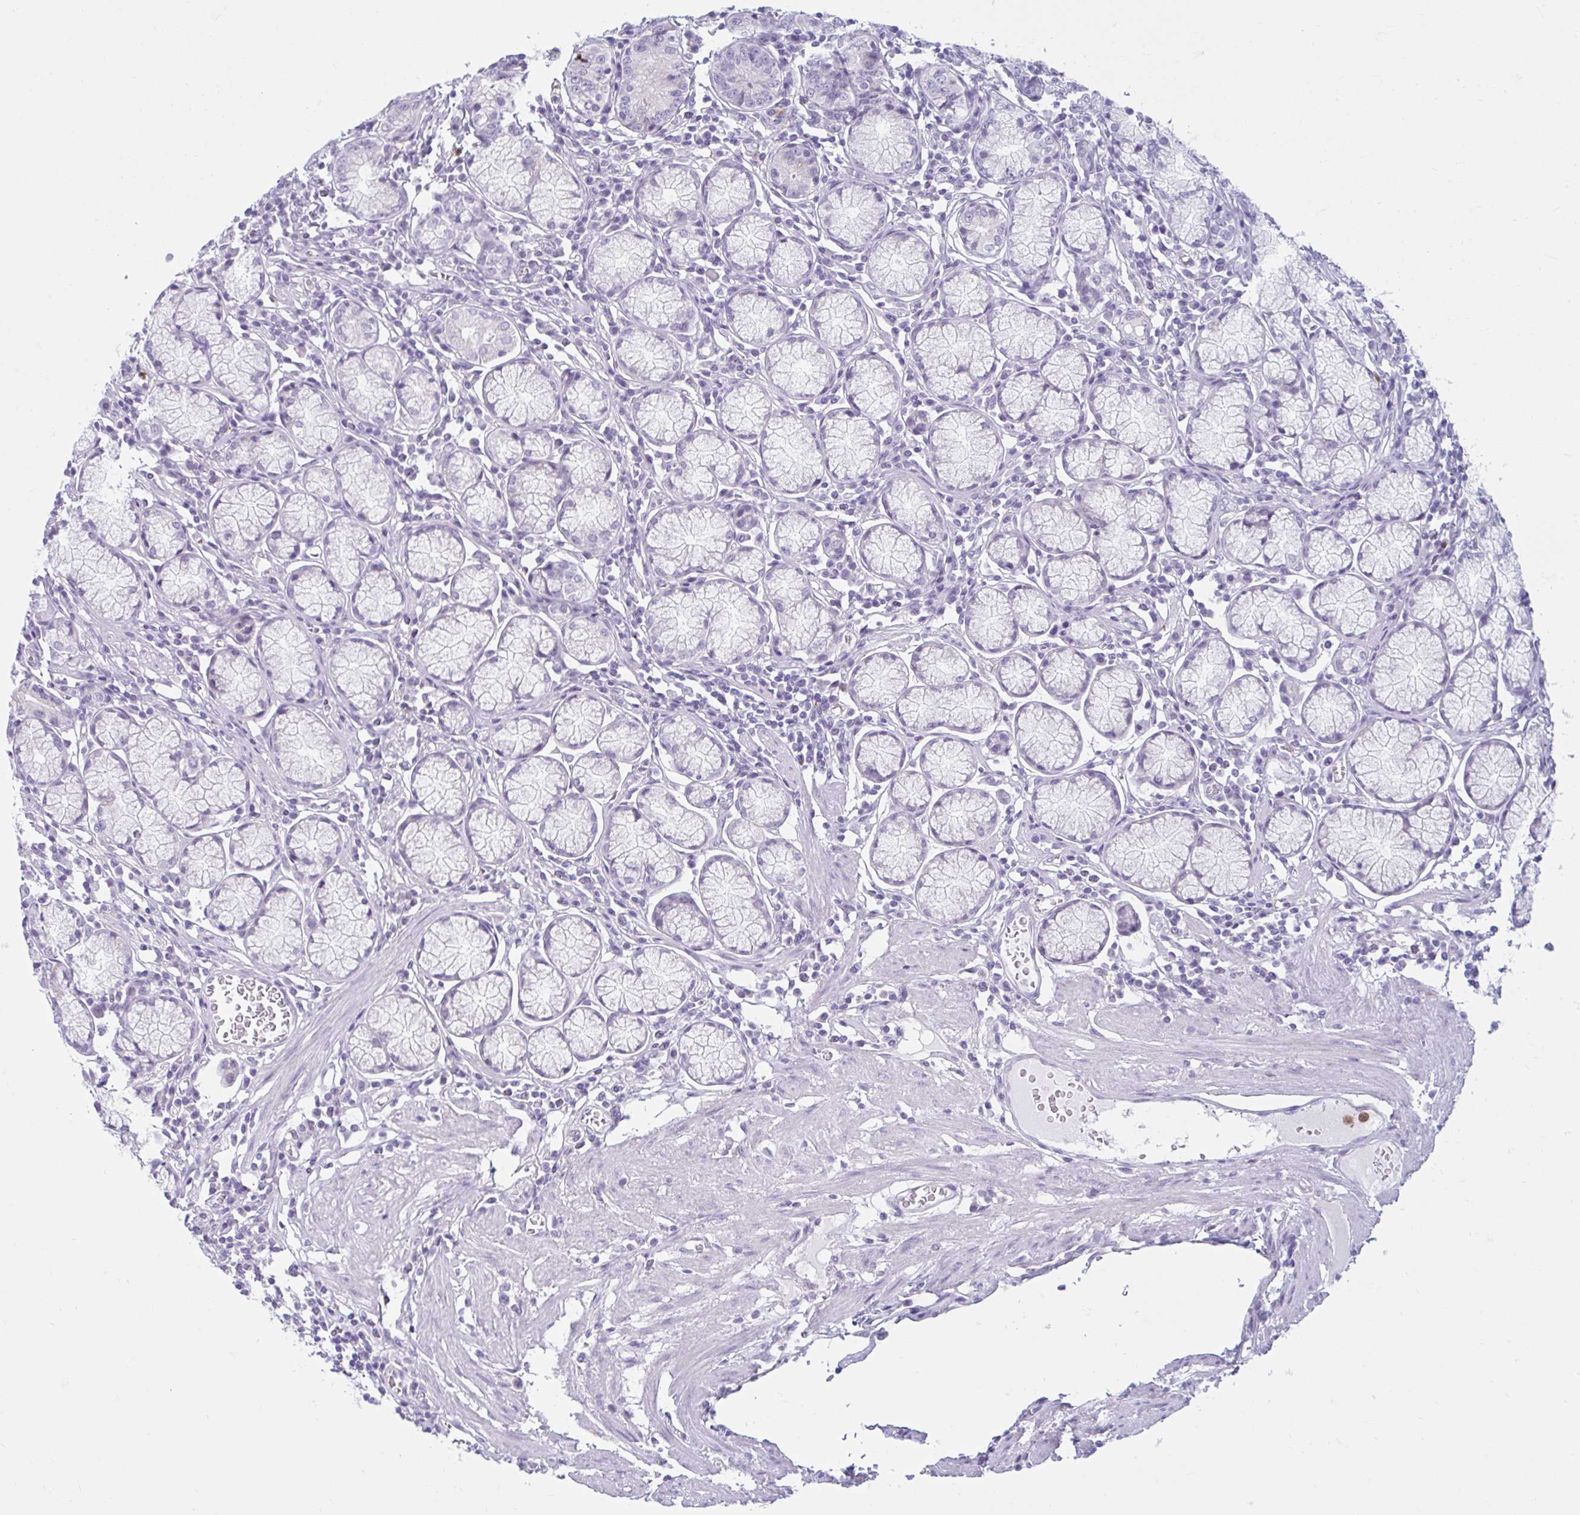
{"staining": {"intensity": "negative", "quantity": "none", "location": "none"}, "tissue": "stomach", "cell_type": "Glandular cells", "image_type": "normal", "snomed": [{"axis": "morphology", "description": "Normal tissue, NOS"}, {"axis": "topography", "description": "Stomach"}], "caption": "Glandular cells show no significant staining in benign stomach. Brightfield microscopy of IHC stained with DAB (3,3'-diaminobenzidine) (brown) and hematoxylin (blue), captured at high magnification.", "gene": "CEP120", "patient": {"sex": "male", "age": 55}}